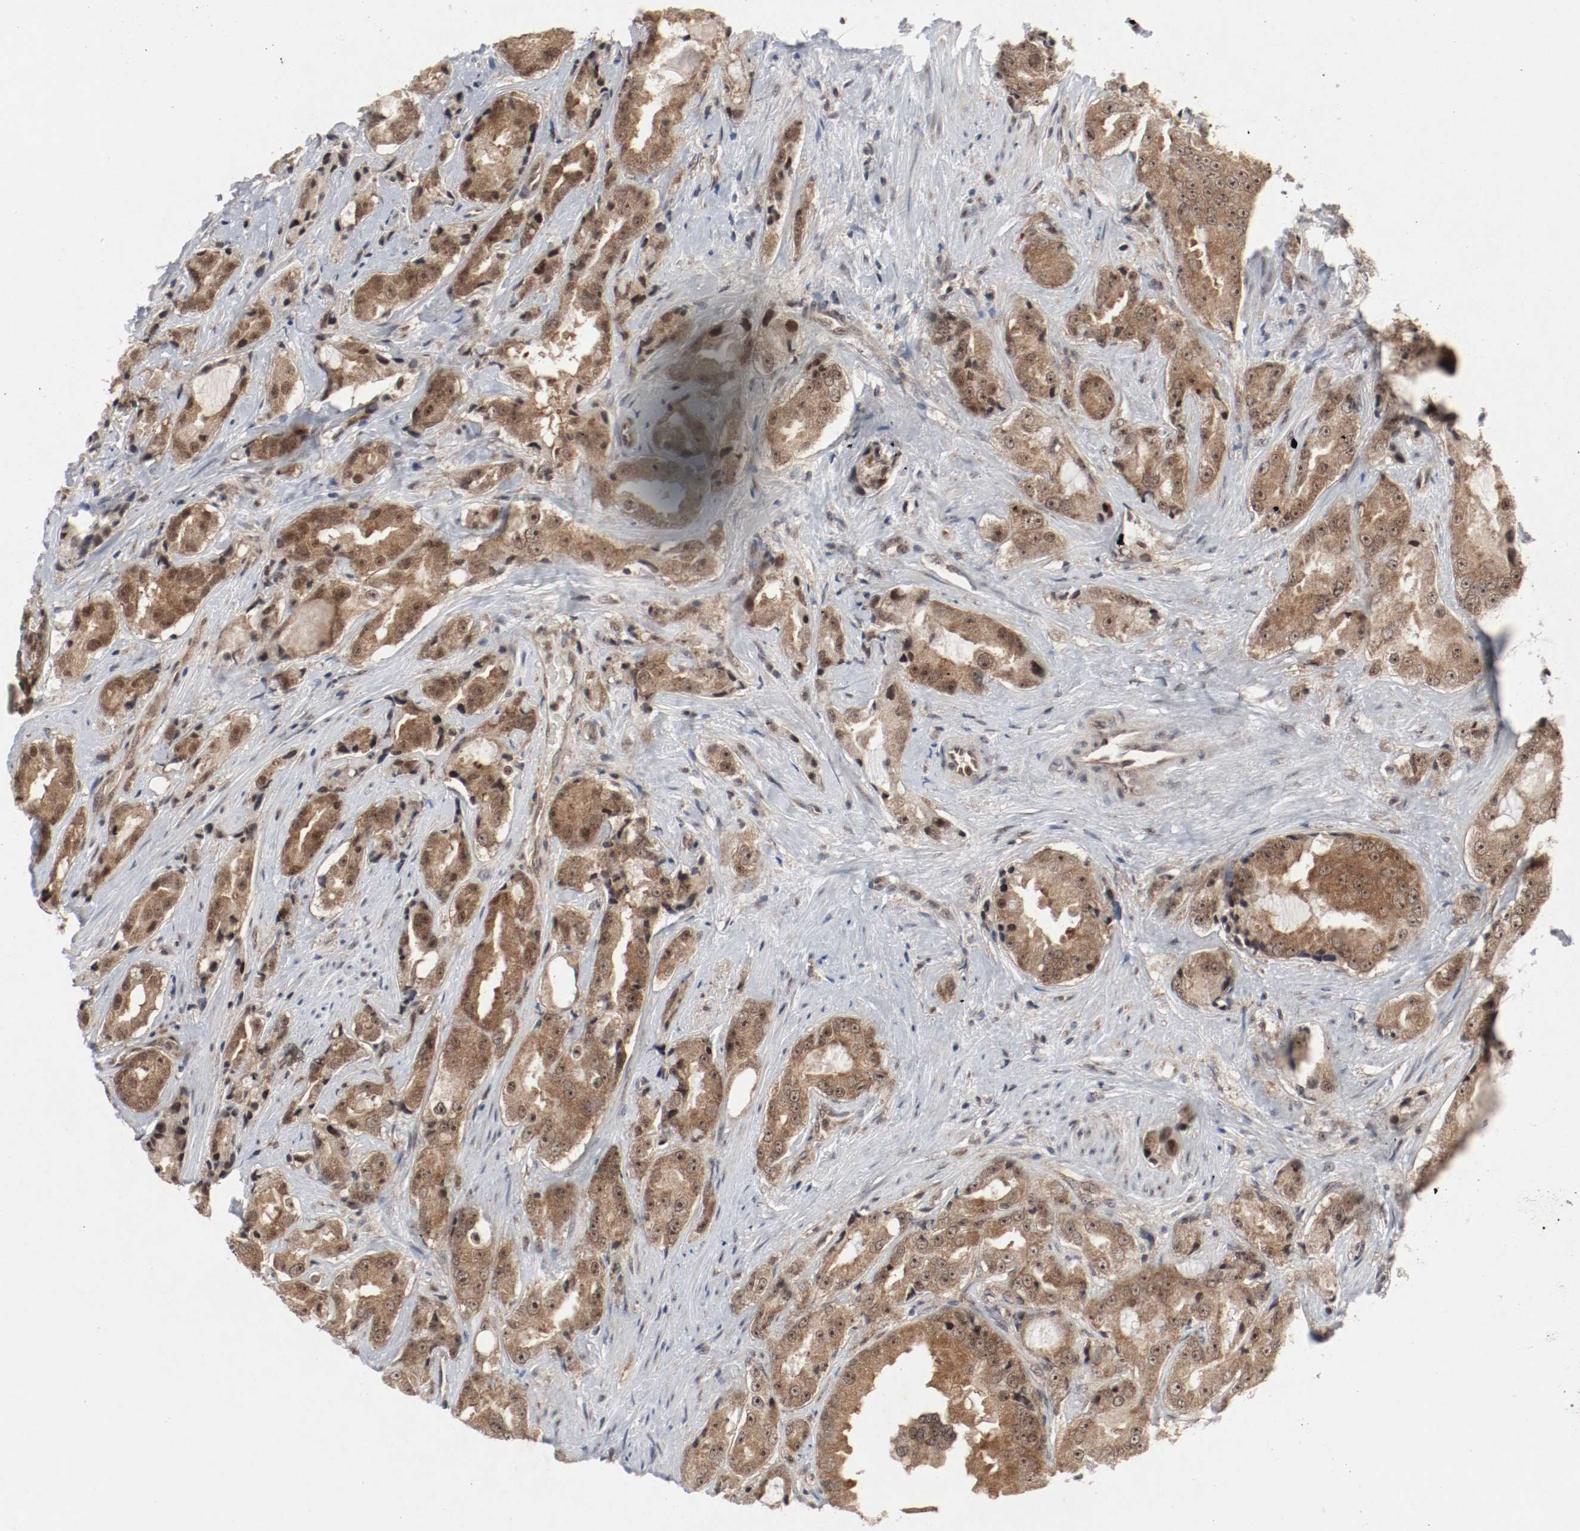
{"staining": {"intensity": "moderate", "quantity": ">75%", "location": "cytoplasmic/membranous,nuclear"}, "tissue": "prostate cancer", "cell_type": "Tumor cells", "image_type": "cancer", "snomed": [{"axis": "morphology", "description": "Adenocarcinoma, High grade"}, {"axis": "topography", "description": "Prostate"}], "caption": "A micrograph showing moderate cytoplasmic/membranous and nuclear positivity in approximately >75% of tumor cells in prostate high-grade adenocarcinoma, as visualized by brown immunohistochemical staining.", "gene": "CSNK2B", "patient": {"sex": "male", "age": 73}}